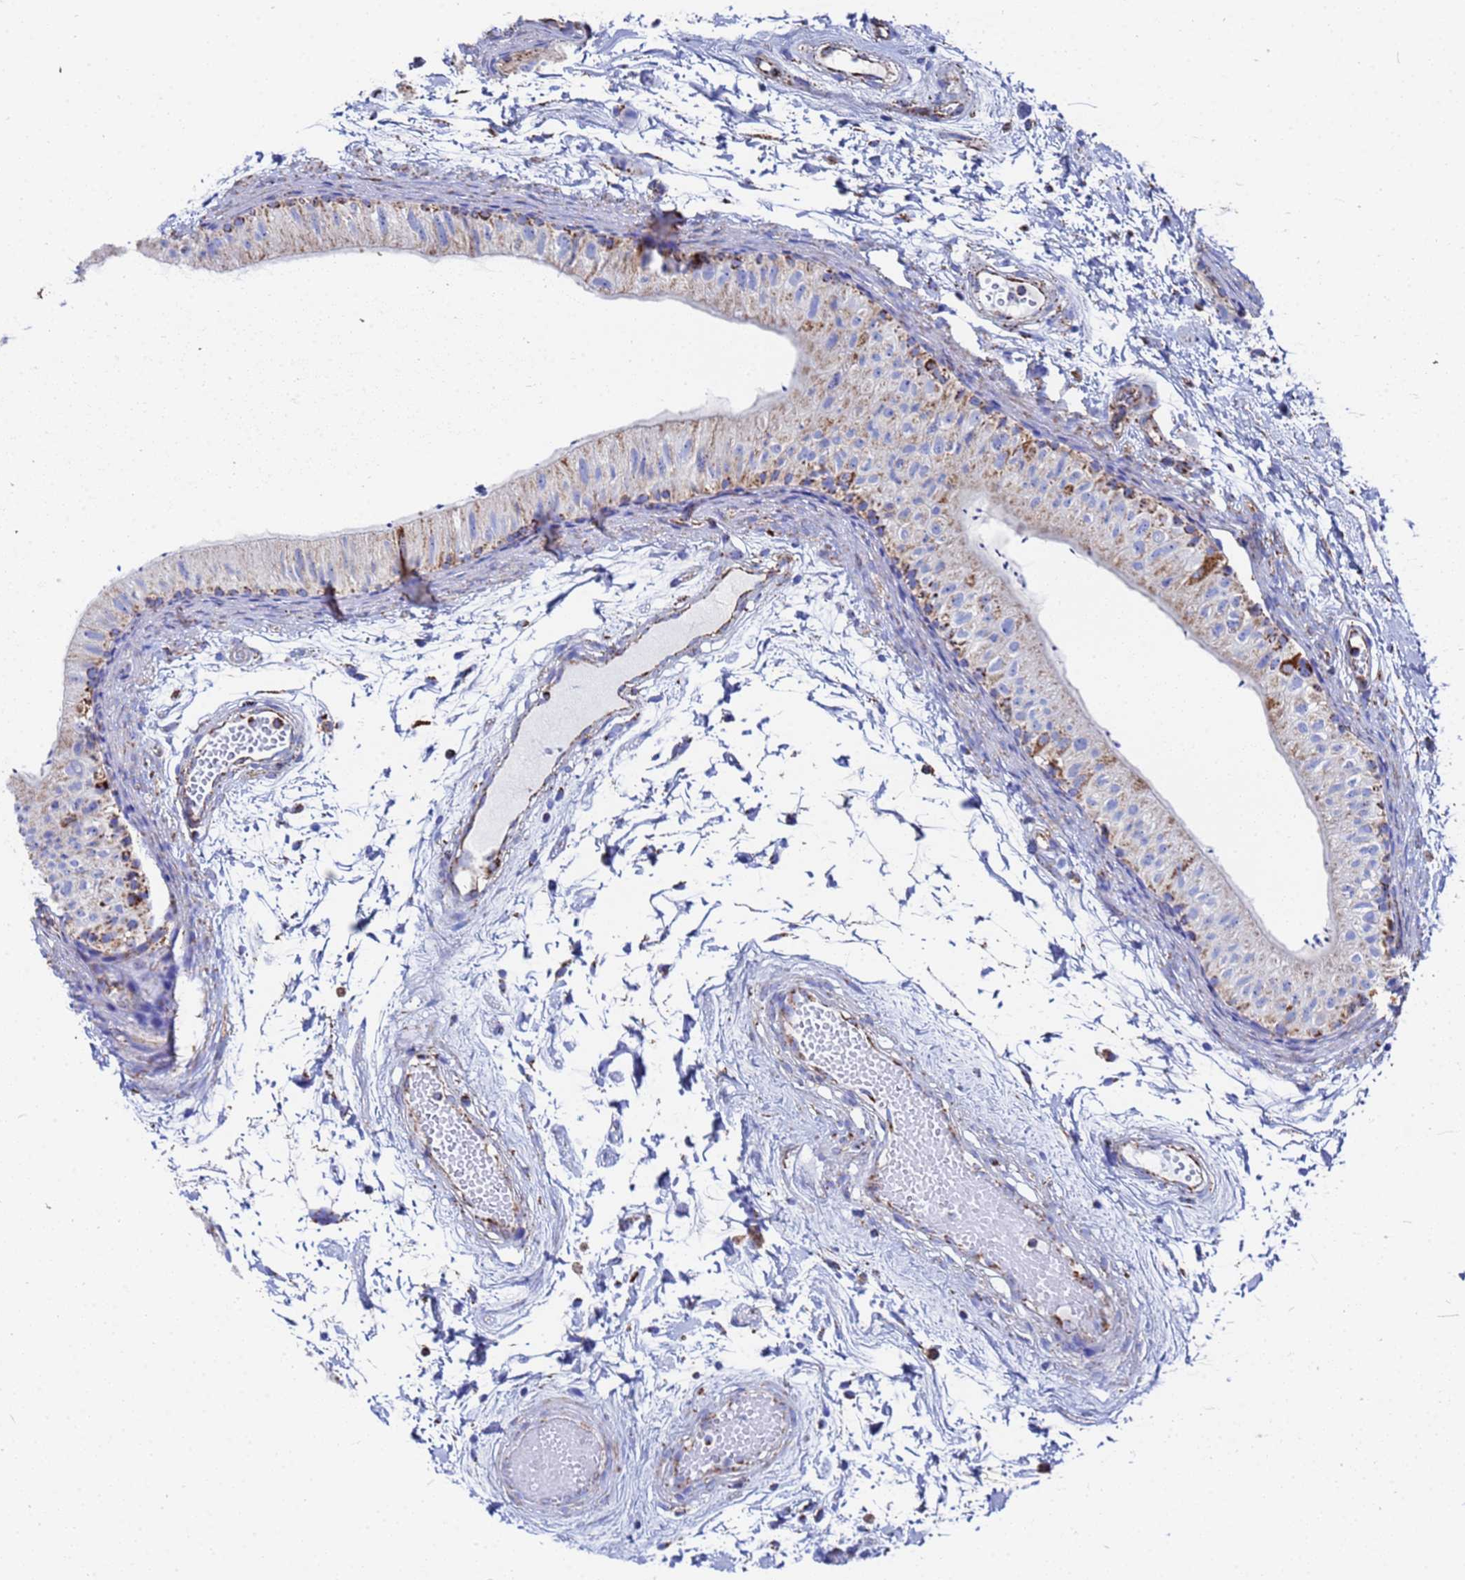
{"staining": {"intensity": "moderate", "quantity": "25%-75%", "location": "cytoplasmic/membranous"}, "tissue": "epididymis", "cell_type": "Glandular cells", "image_type": "normal", "snomed": [{"axis": "morphology", "description": "Normal tissue, NOS"}, {"axis": "topography", "description": "Epididymis"}], "caption": "Protein analysis of normal epididymis shows moderate cytoplasmic/membranous expression in about 25%-75% of glandular cells.", "gene": "GLUD1", "patient": {"sex": "male", "age": 50}}